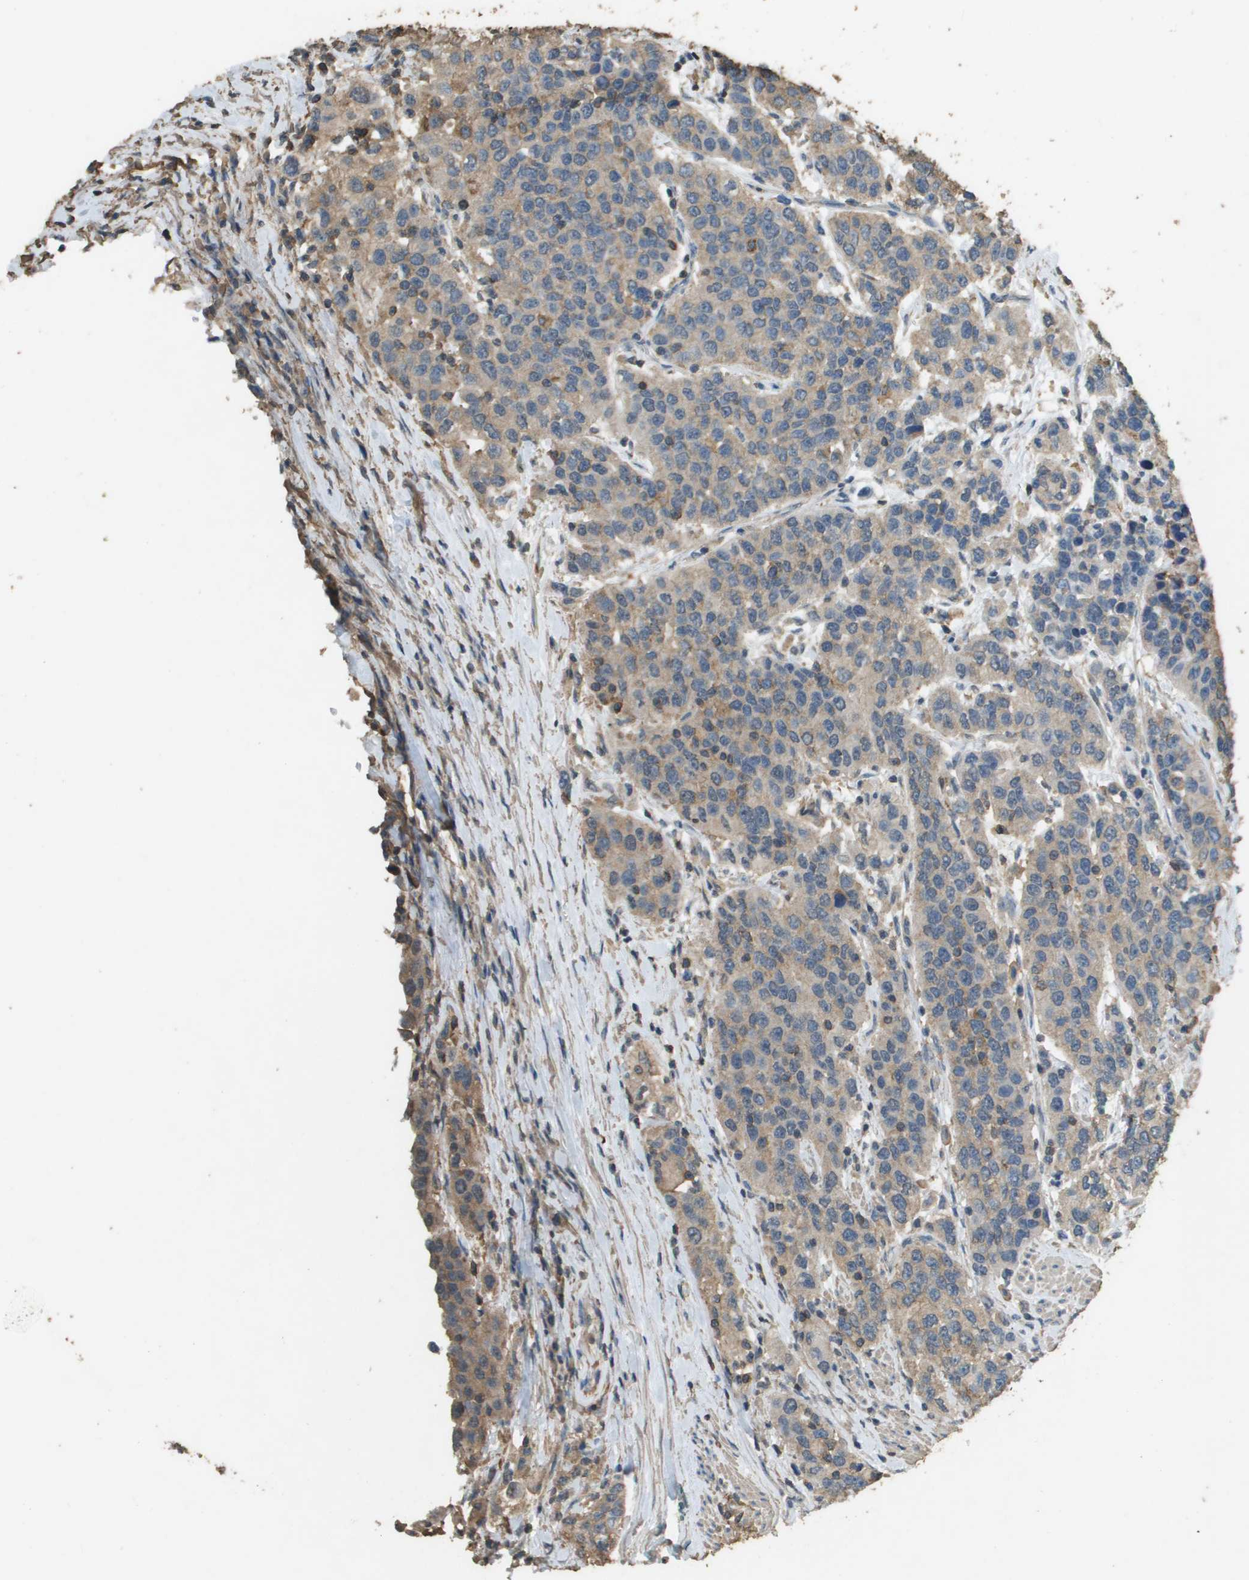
{"staining": {"intensity": "weak", "quantity": ">75%", "location": "cytoplasmic/membranous"}, "tissue": "urothelial cancer", "cell_type": "Tumor cells", "image_type": "cancer", "snomed": [{"axis": "morphology", "description": "Urothelial carcinoma, High grade"}, {"axis": "topography", "description": "Urinary bladder"}], "caption": "Protein staining of urothelial cancer tissue shows weak cytoplasmic/membranous staining in approximately >75% of tumor cells. The protein of interest is shown in brown color, while the nuclei are stained blue.", "gene": "MS4A7", "patient": {"sex": "female", "age": 80}}